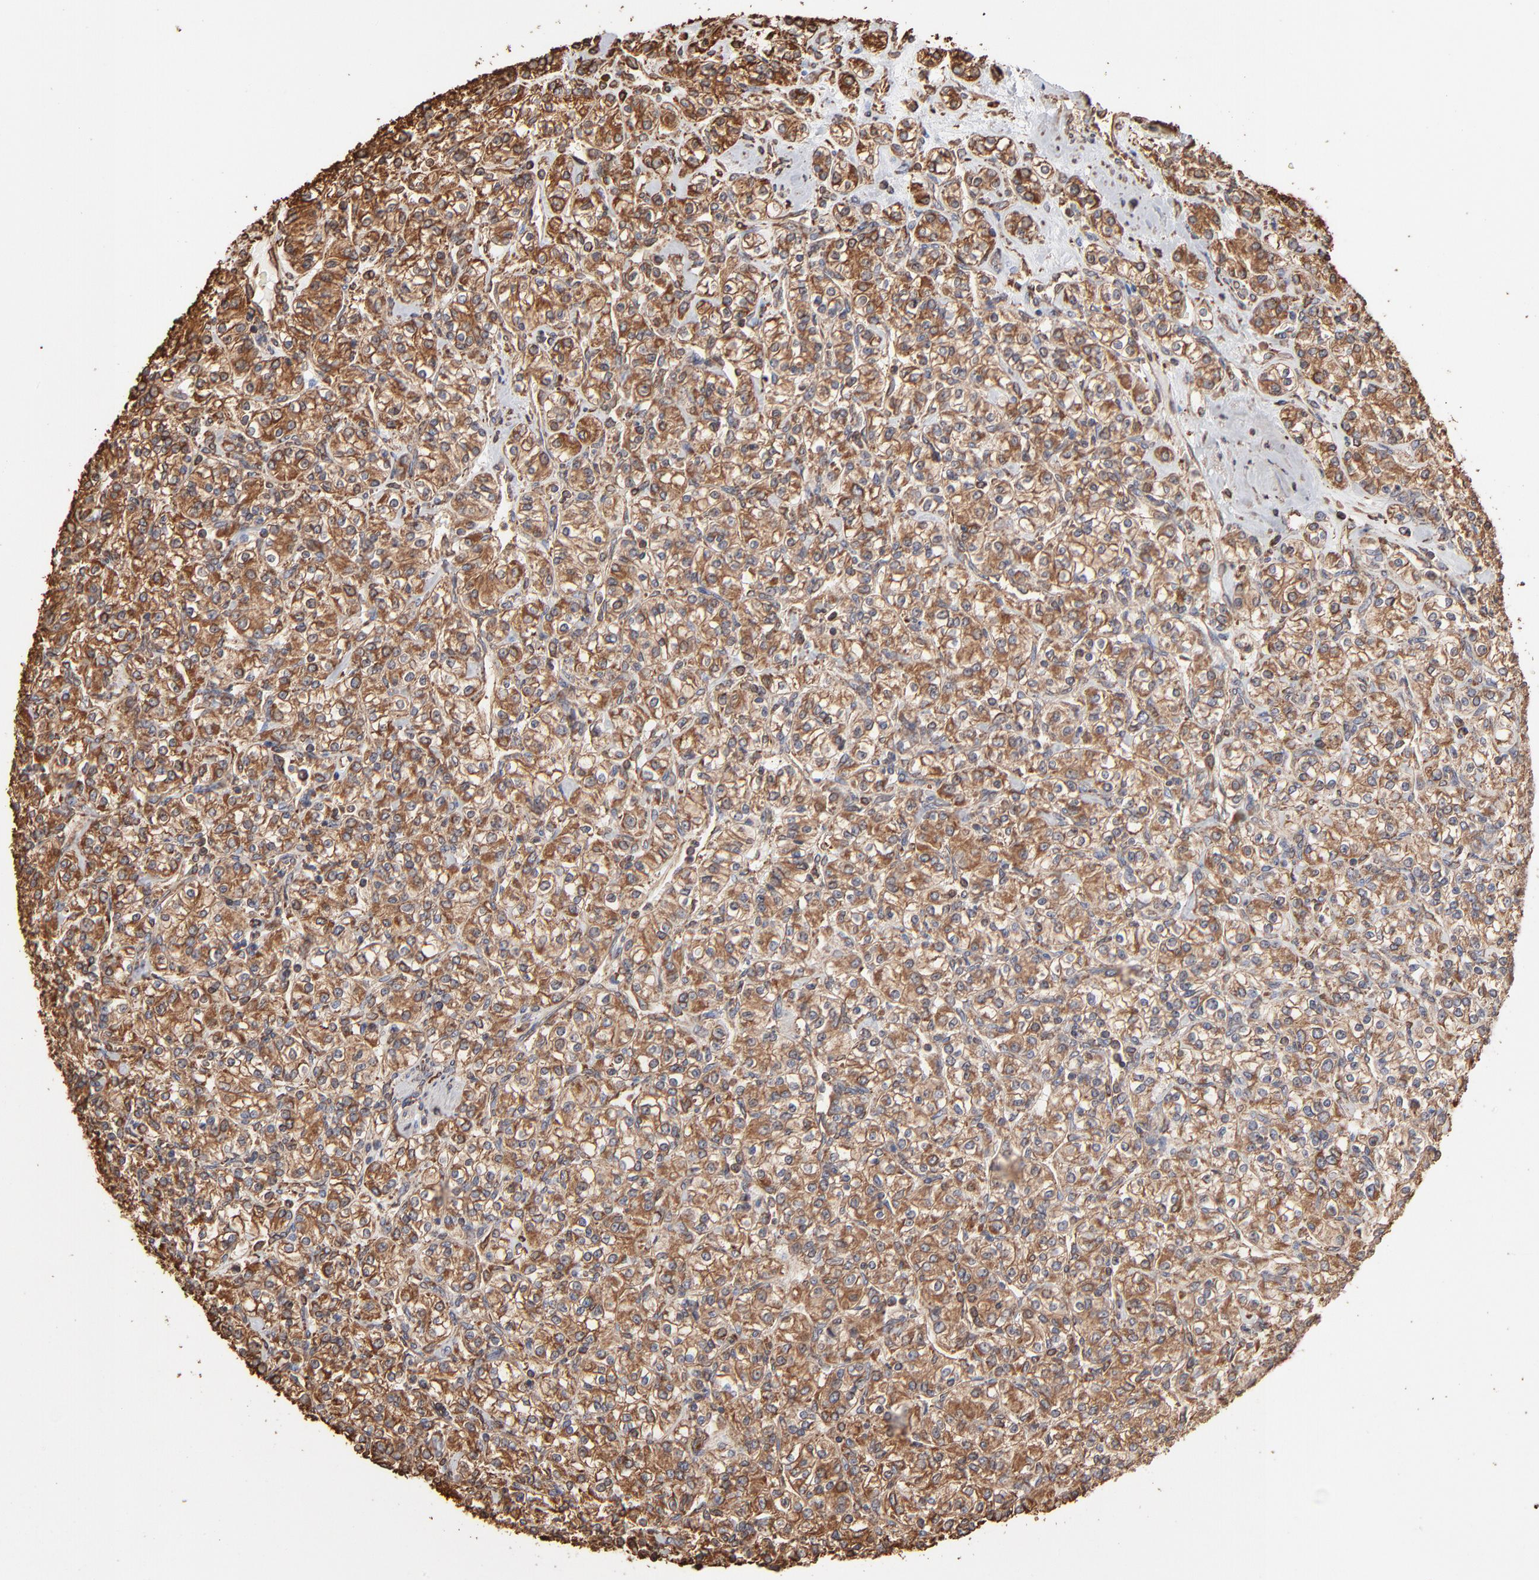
{"staining": {"intensity": "moderate", "quantity": ">75%", "location": "cytoplasmic/membranous"}, "tissue": "renal cancer", "cell_type": "Tumor cells", "image_type": "cancer", "snomed": [{"axis": "morphology", "description": "Adenocarcinoma, NOS"}, {"axis": "topography", "description": "Kidney"}], "caption": "An immunohistochemistry (IHC) micrograph of neoplastic tissue is shown. Protein staining in brown highlights moderate cytoplasmic/membranous positivity in renal cancer (adenocarcinoma) within tumor cells.", "gene": "PDIA3", "patient": {"sex": "male", "age": 77}}